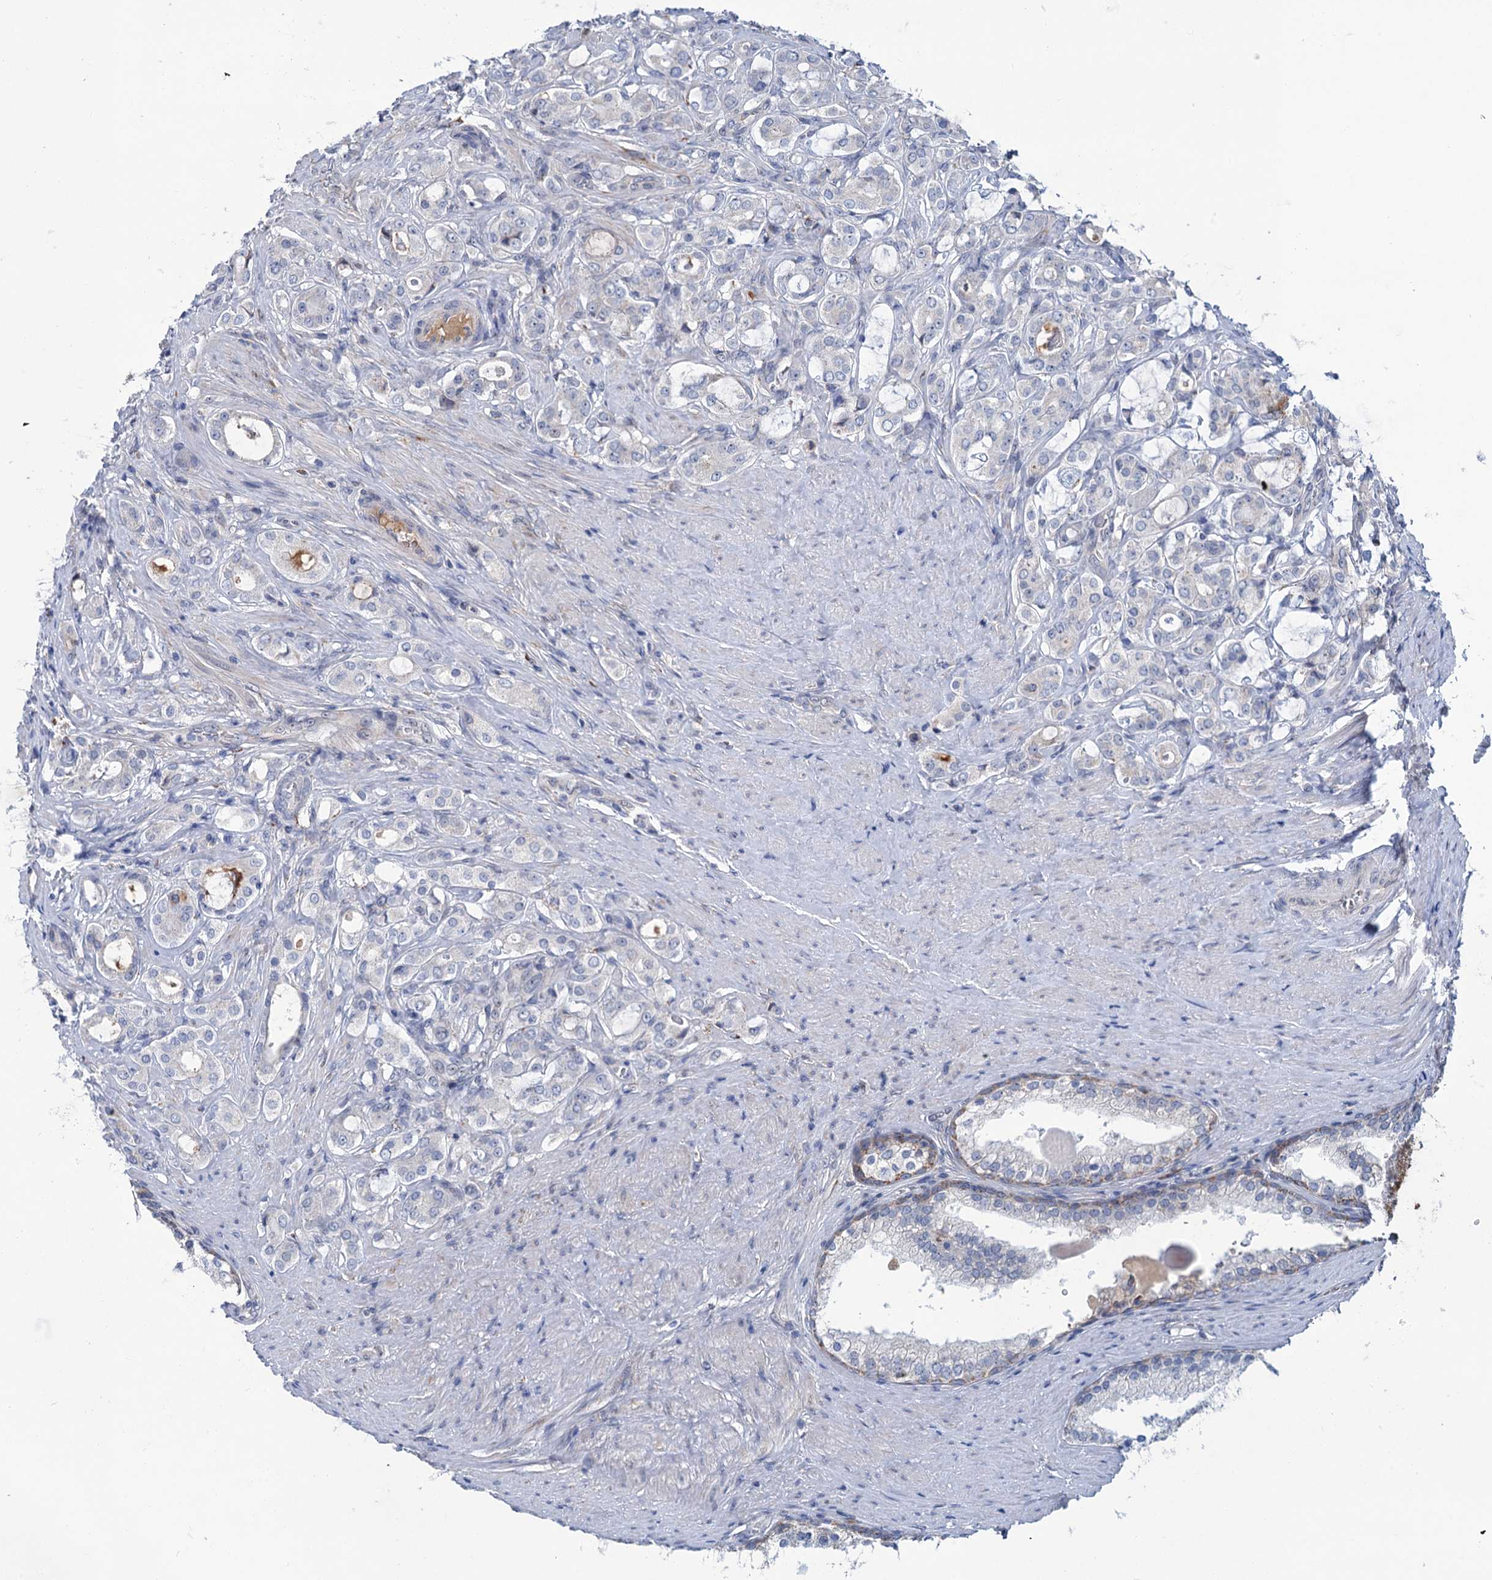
{"staining": {"intensity": "weak", "quantity": "<25%", "location": "cytoplasmic/membranous"}, "tissue": "prostate cancer", "cell_type": "Tumor cells", "image_type": "cancer", "snomed": [{"axis": "morphology", "description": "Adenocarcinoma, High grade"}, {"axis": "topography", "description": "Prostate"}], "caption": "Immunohistochemical staining of high-grade adenocarcinoma (prostate) demonstrates no significant expression in tumor cells. (Stains: DAB IHC with hematoxylin counter stain, Microscopy: brightfield microscopy at high magnification).", "gene": "LPIN1", "patient": {"sex": "male", "age": 63}}